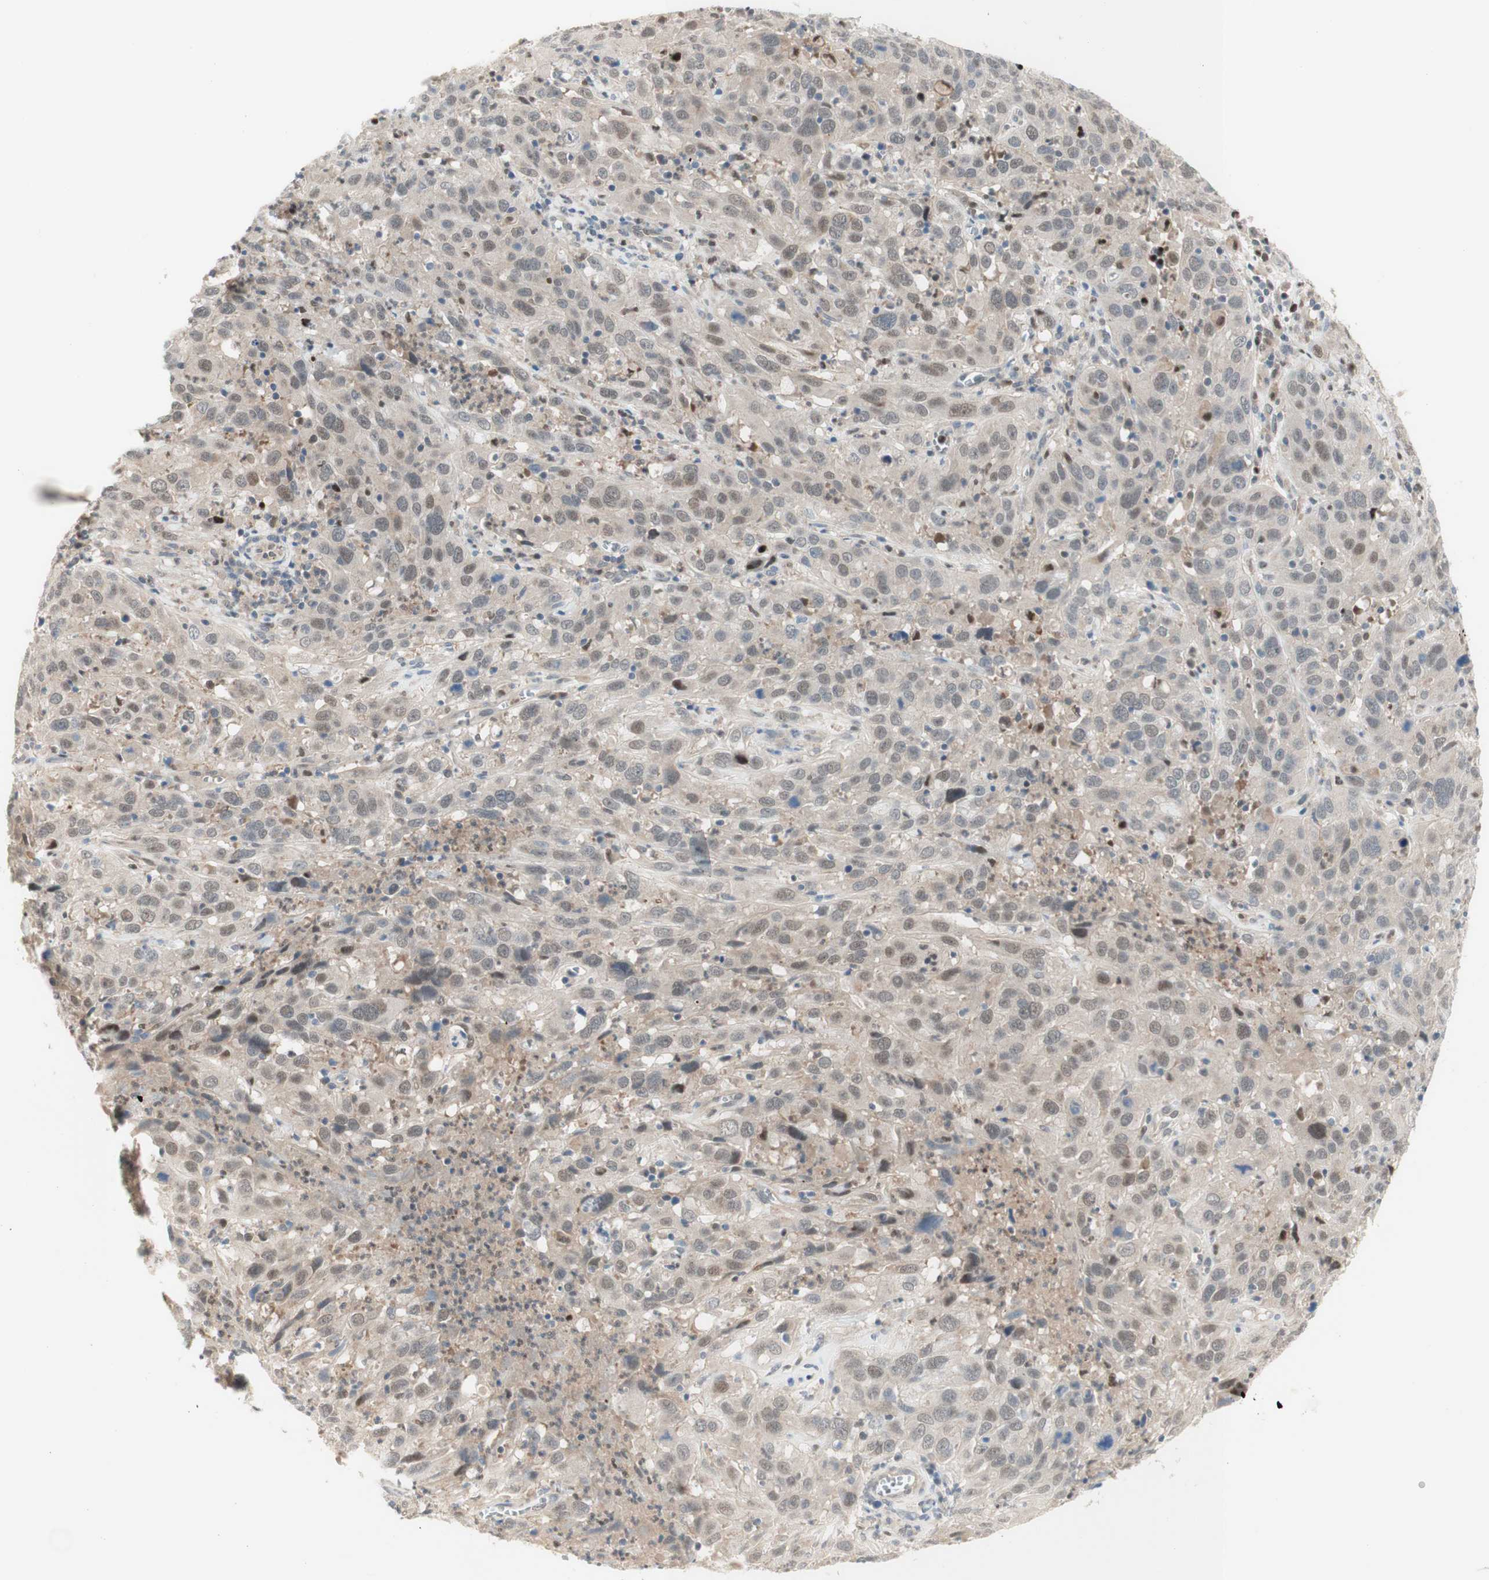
{"staining": {"intensity": "weak", "quantity": "25%-75%", "location": "nuclear"}, "tissue": "cervical cancer", "cell_type": "Tumor cells", "image_type": "cancer", "snomed": [{"axis": "morphology", "description": "Squamous cell carcinoma, NOS"}, {"axis": "topography", "description": "Cervix"}], "caption": "Immunohistochemistry (IHC) micrograph of neoplastic tissue: human squamous cell carcinoma (cervical) stained using immunohistochemistry (IHC) displays low levels of weak protein expression localized specifically in the nuclear of tumor cells, appearing as a nuclear brown color.", "gene": "RFNG", "patient": {"sex": "female", "age": 32}}